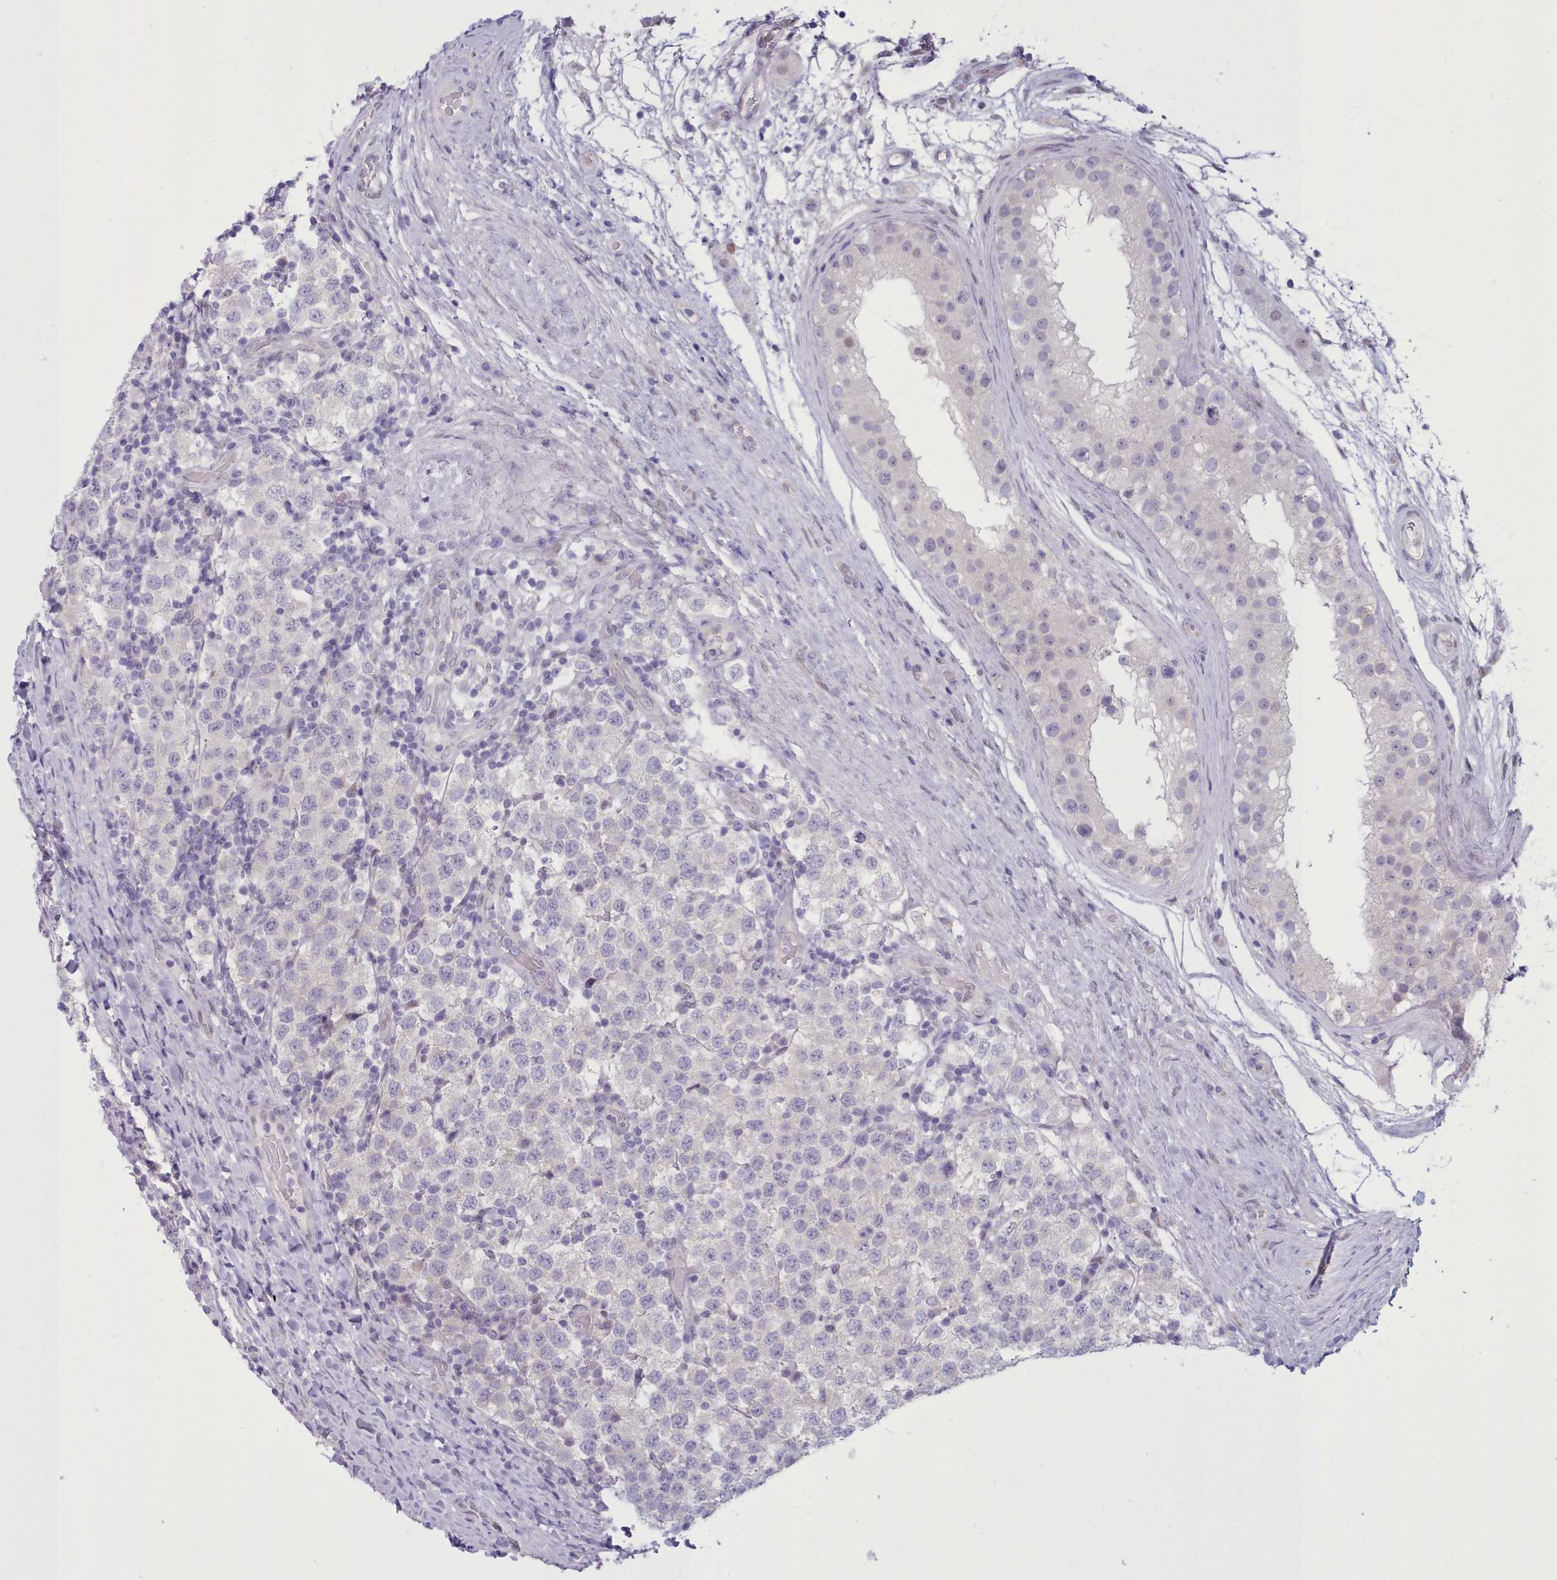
{"staining": {"intensity": "negative", "quantity": "none", "location": "none"}, "tissue": "testis cancer", "cell_type": "Tumor cells", "image_type": "cancer", "snomed": [{"axis": "morphology", "description": "Seminoma, NOS"}, {"axis": "topography", "description": "Testis"}], "caption": "Testis cancer (seminoma) was stained to show a protein in brown. There is no significant positivity in tumor cells.", "gene": "TMEM253", "patient": {"sex": "male", "age": 34}}